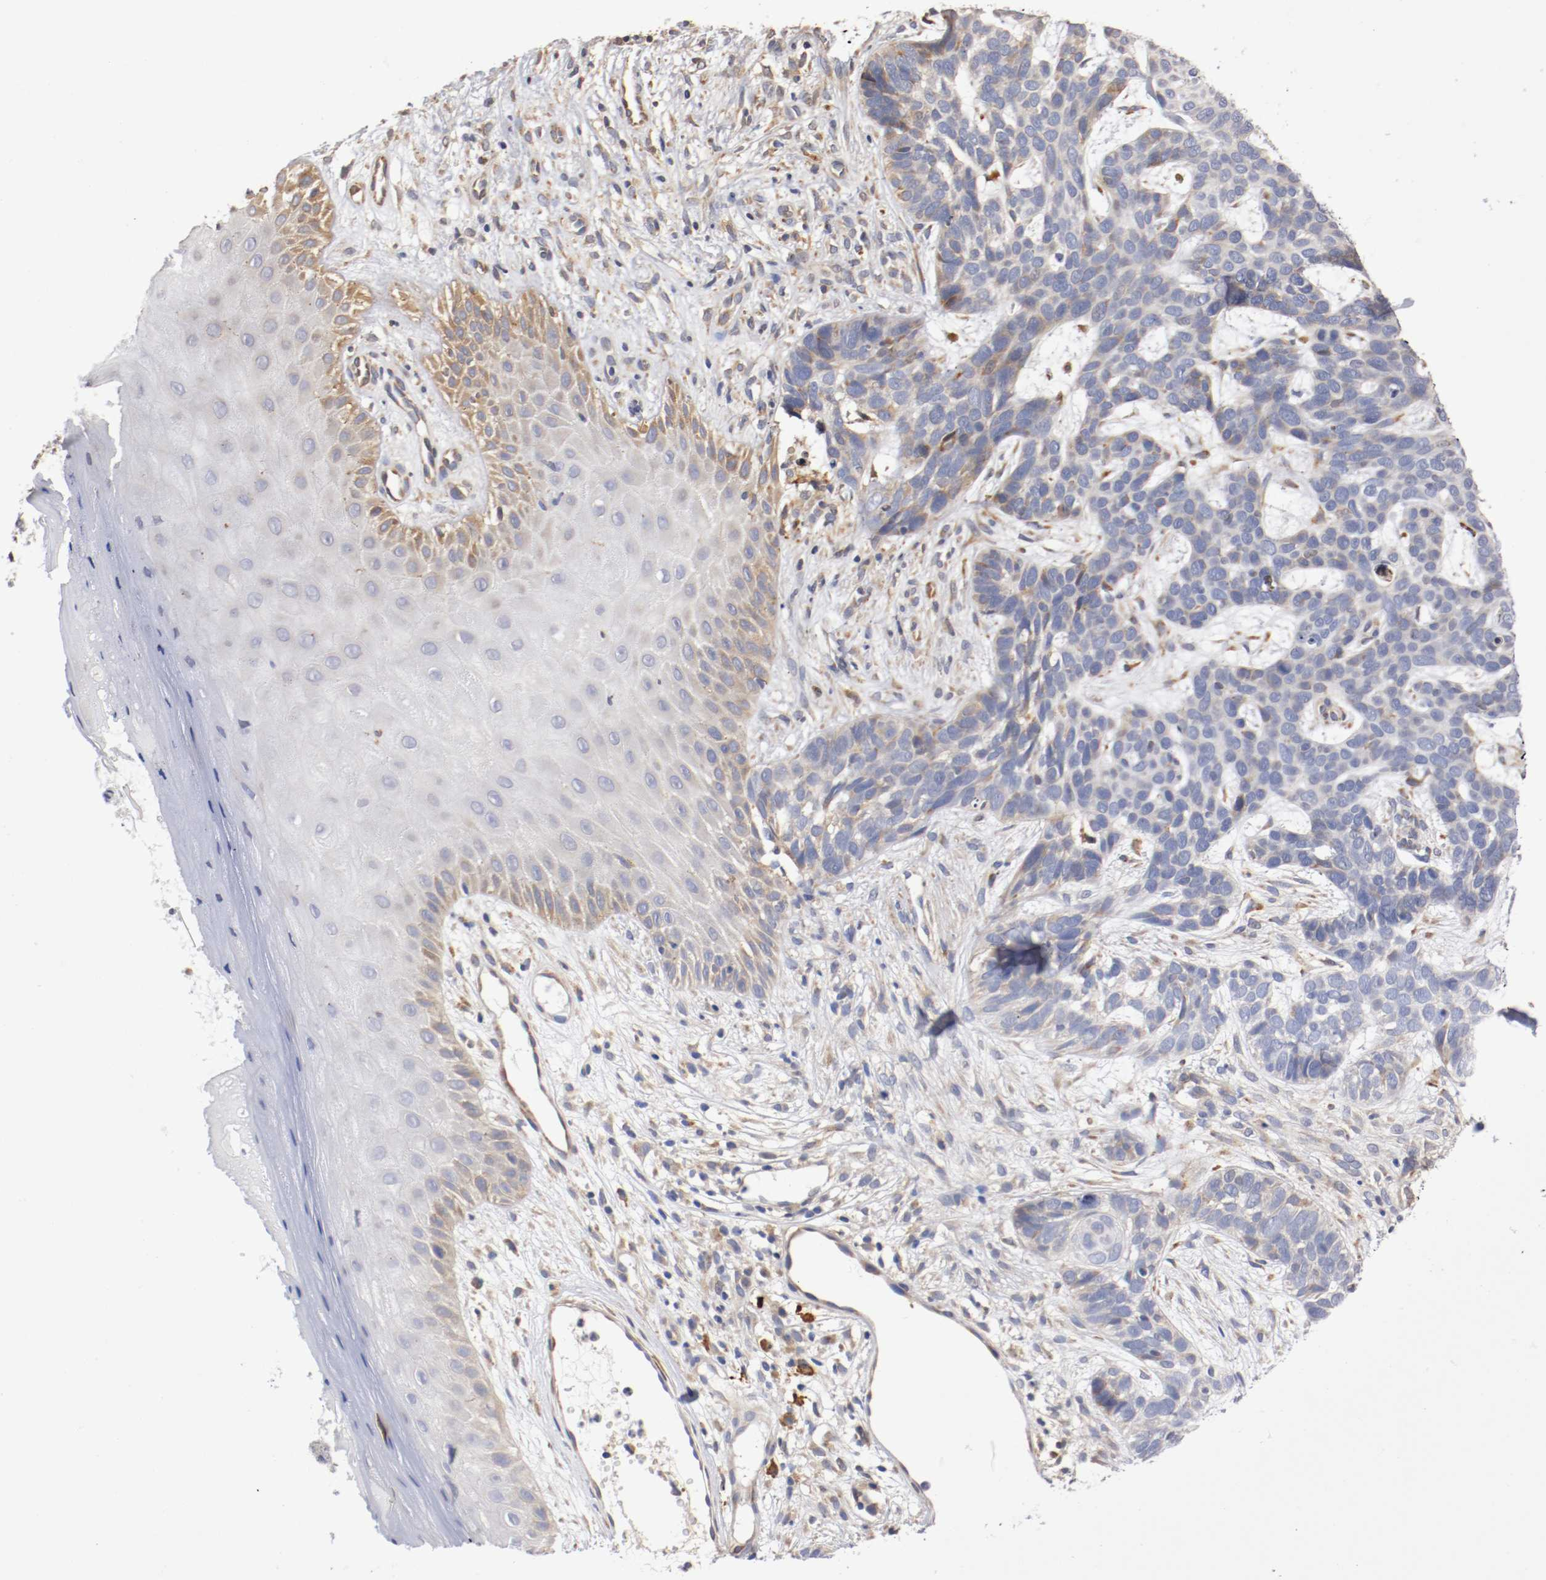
{"staining": {"intensity": "negative", "quantity": "none", "location": "none"}, "tissue": "skin cancer", "cell_type": "Tumor cells", "image_type": "cancer", "snomed": [{"axis": "morphology", "description": "Basal cell carcinoma"}, {"axis": "topography", "description": "Skin"}], "caption": "Immunohistochemical staining of human skin cancer reveals no significant positivity in tumor cells.", "gene": "TNFSF13", "patient": {"sex": "male", "age": 87}}